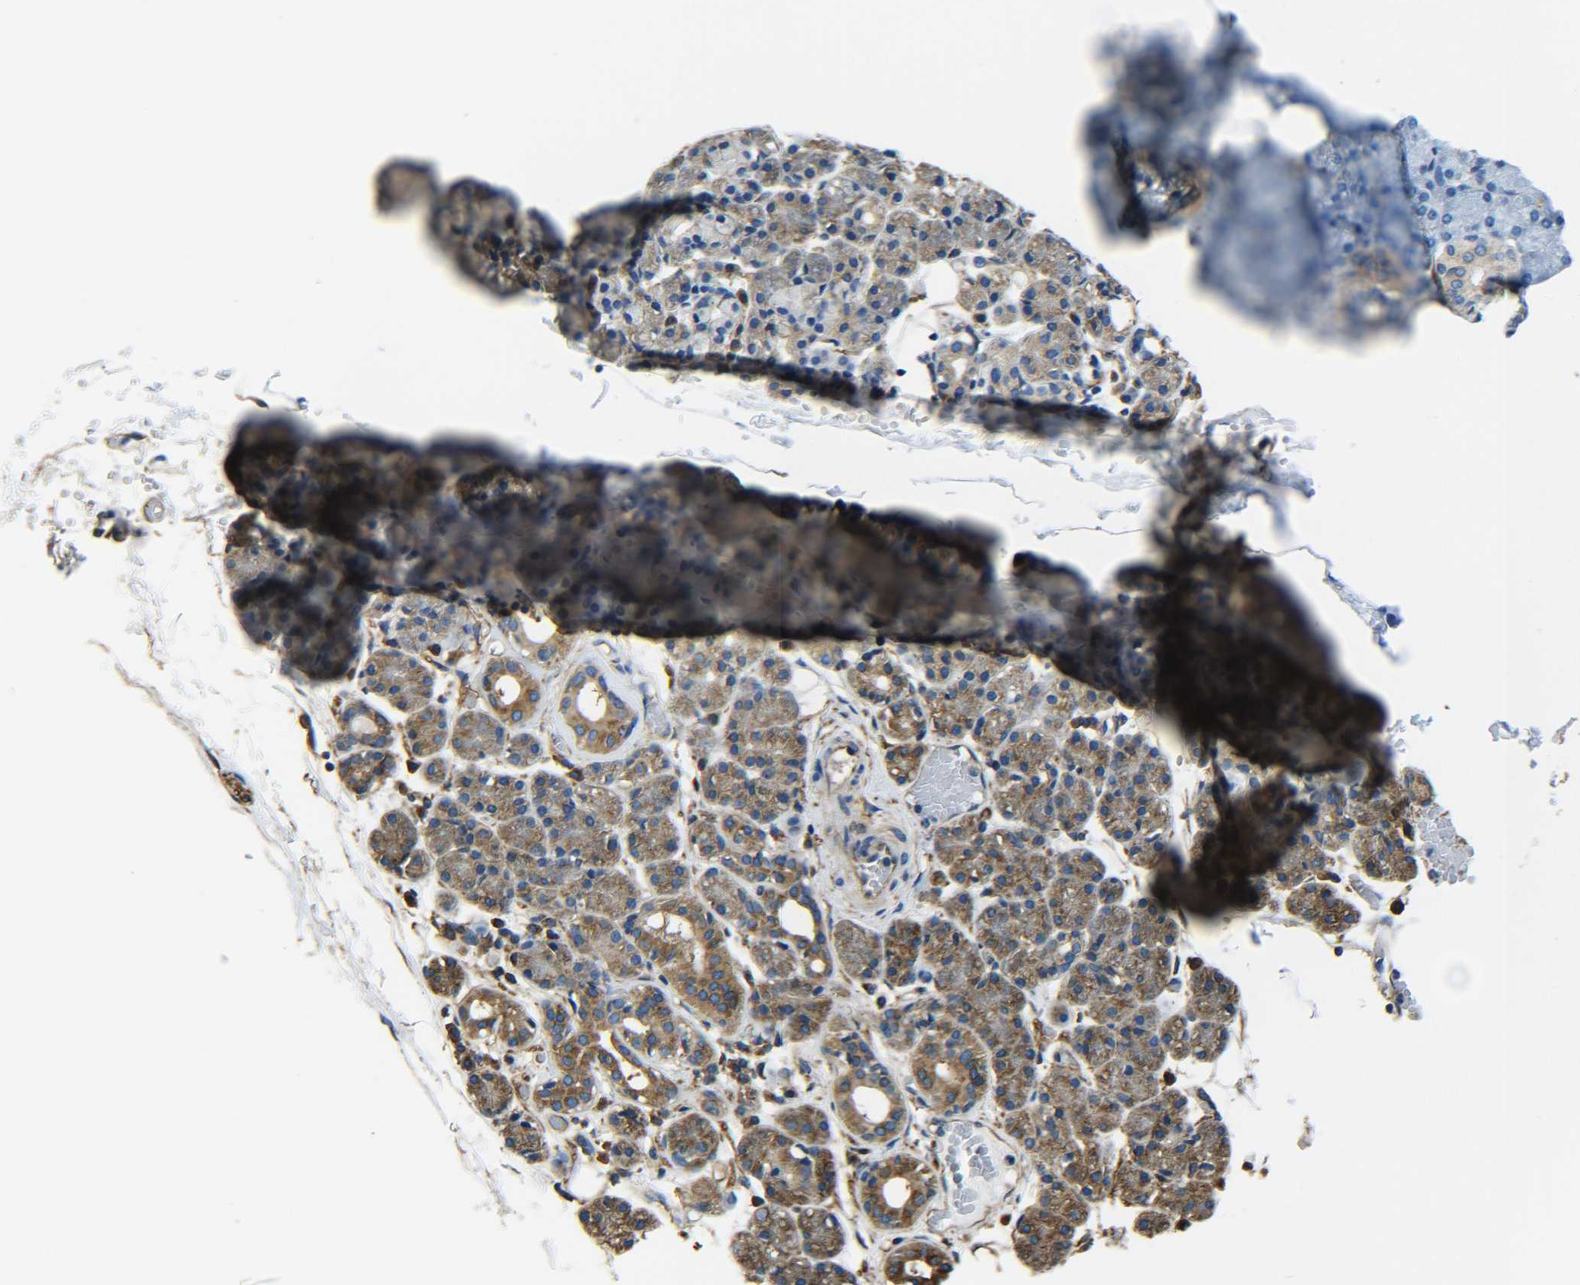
{"staining": {"intensity": "weak", "quantity": ">75%", "location": "cytoplasmic/membranous"}, "tissue": "salivary gland", "cell_type": "Glandular cells", "image_type": "normal", "snomed": [{"axis": "morphology", "description": "Normal tissue, NOS"}, {"axis": "topography", "description": "Salivary gland"}], "caption": "Protein staining of benign salivary gland reveals weak cytoplasmic/membranous positivity in approximately >75% of glandular cells.", "gene": "TUBB", "patient": {"sex": "male", "age": 62}}